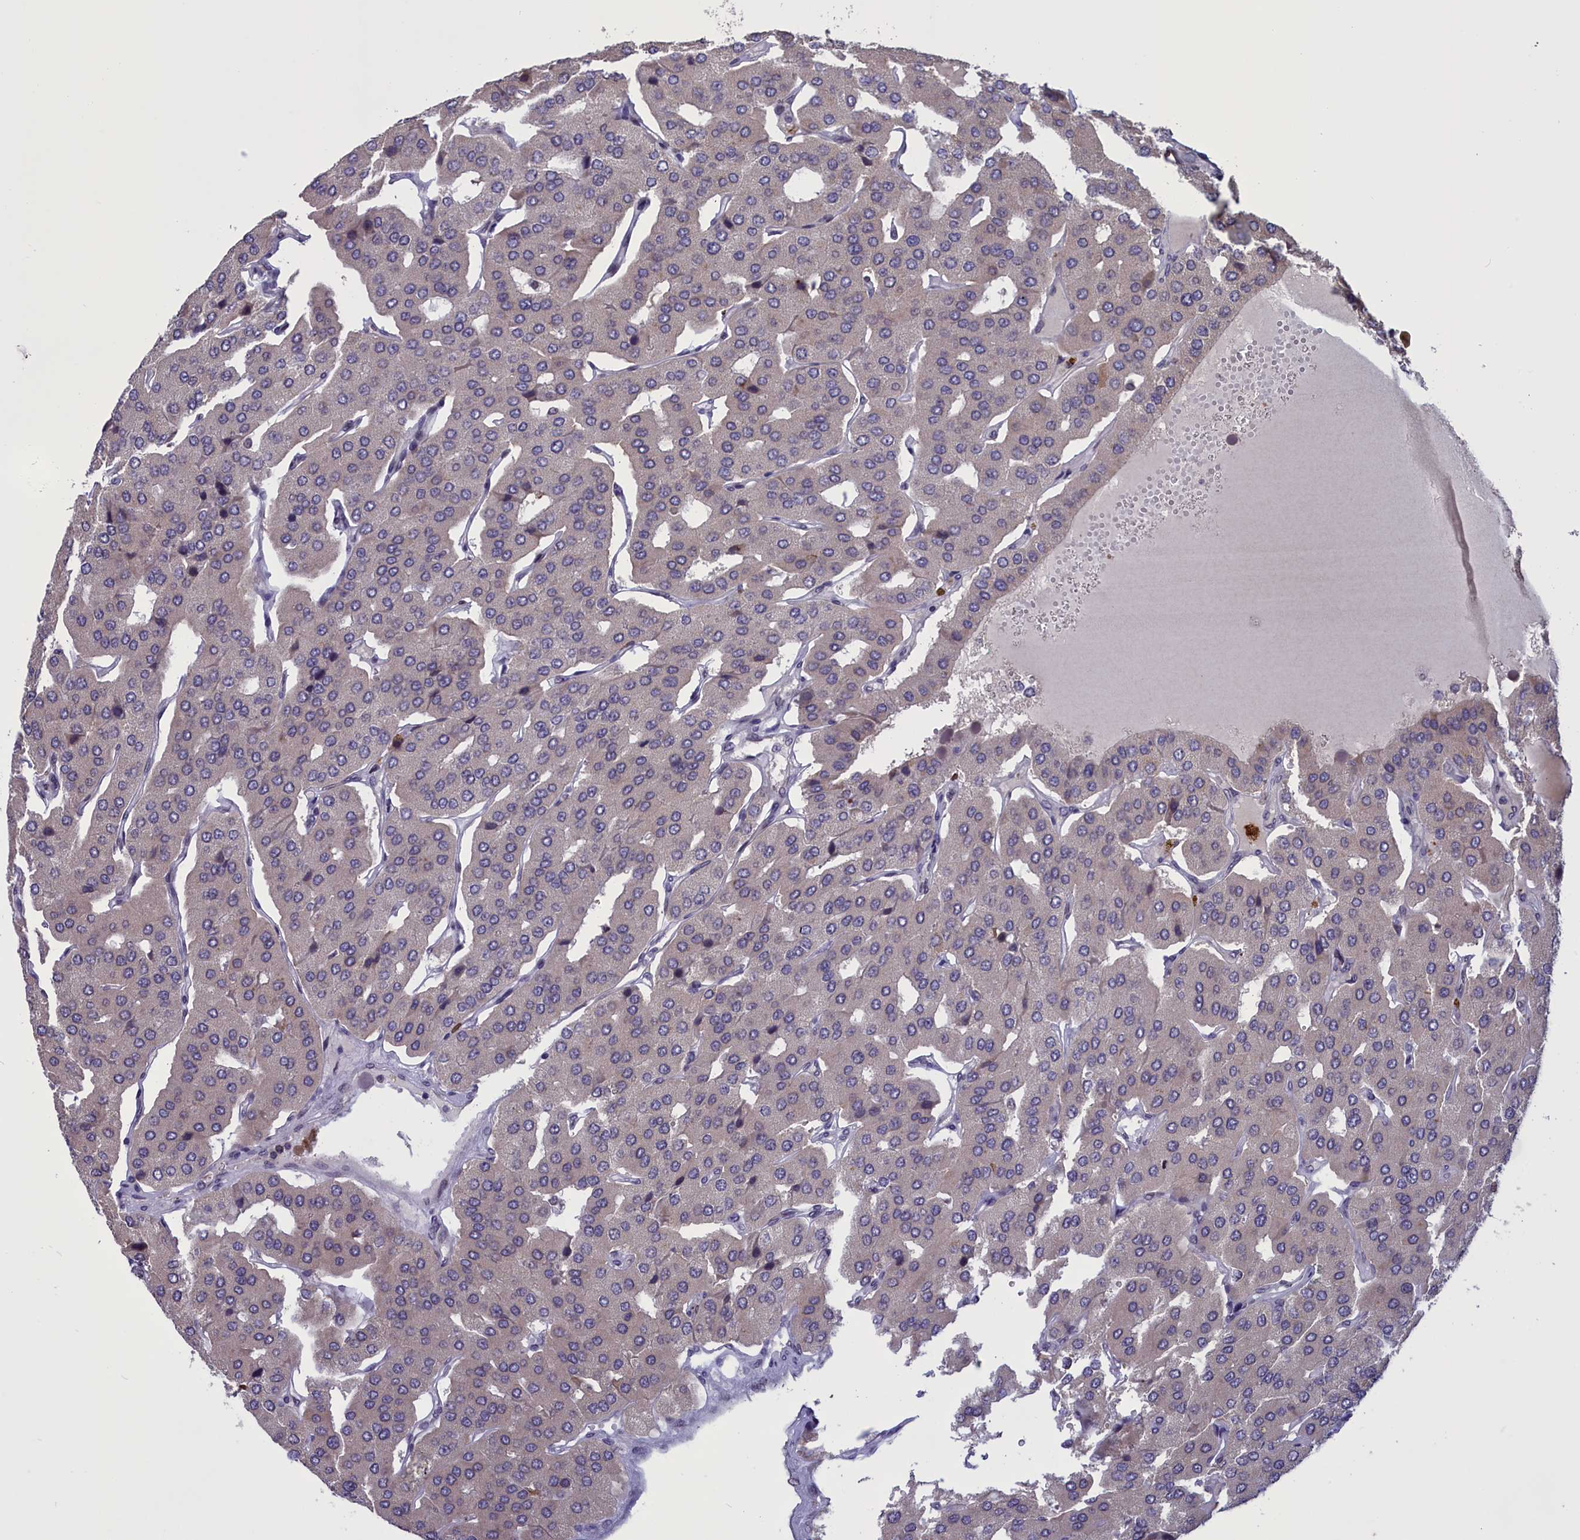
{"staining": {"intensity": "negative", "quantity": "none", "location": "none"}, "tissue": "parathyroid gland", "cell_type": "Glandular cells", "image_type": "normal", "snomed": [{"axis": "morphology", "description": "Normal tissue, NOS"}, {"axis": "morphology", "description": "Adenoma, NOS"}, {"axis": "topography", "description": "Parathyroid gland"}], "caption": "Normal parathyroid gland was stained to show a protein in brown. There is no significant expression in glandular cells.", "gene": "PARS2", "patient": {"sex": "female", "age": 86}}